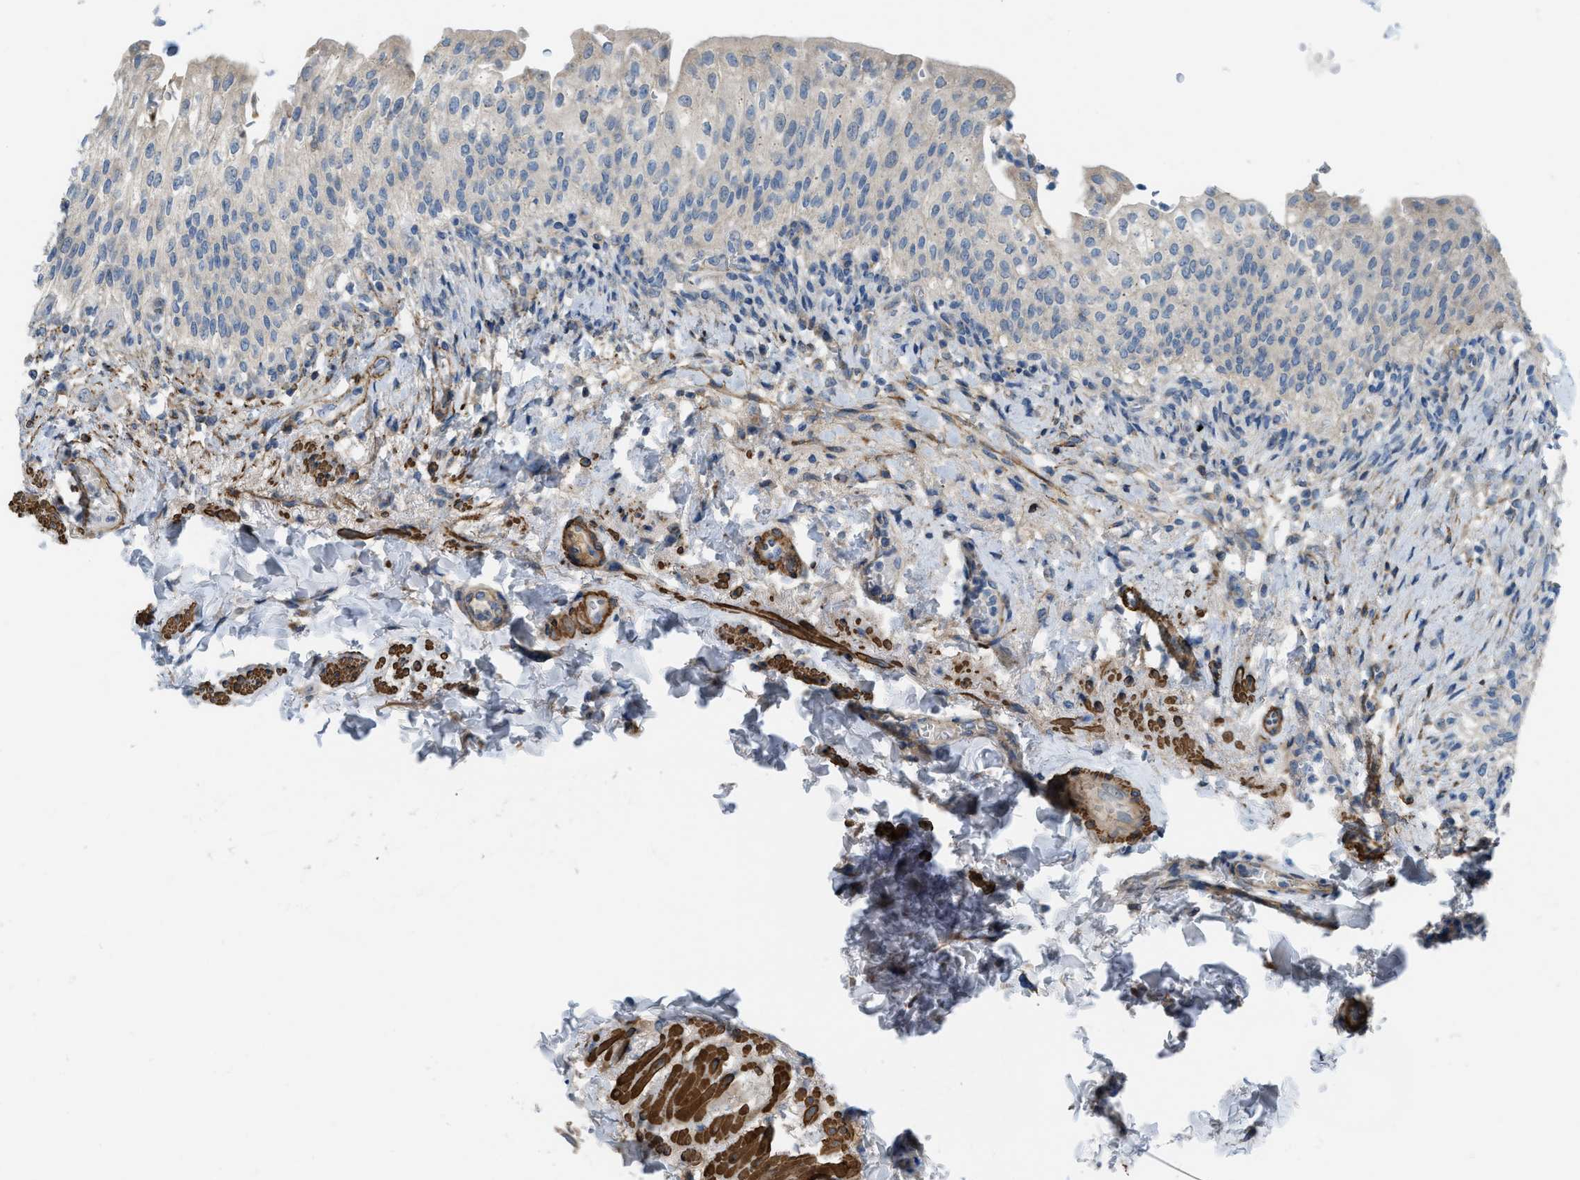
{"staining": {"intensity": "moderate", "quantity": "<25%", "location": "cytoplasmic/membranous"}, "tissue": "urinary bladder", "cell_type": "Urothelial cells", "image_type": "normal", "snomed": [{"axis": "morphology", "description": "Normal tissue, NOS"}, {"axis": "topography", "description": "Urinary bladder"}], "caption": "The micrograph shows a brown stain indicating the presence of a protein in the cytoplasmic/membranous of urothelial cells in urinary bladder.", "gene": "BMPR1A", "patient": {"sex": "female", "age": 60}}